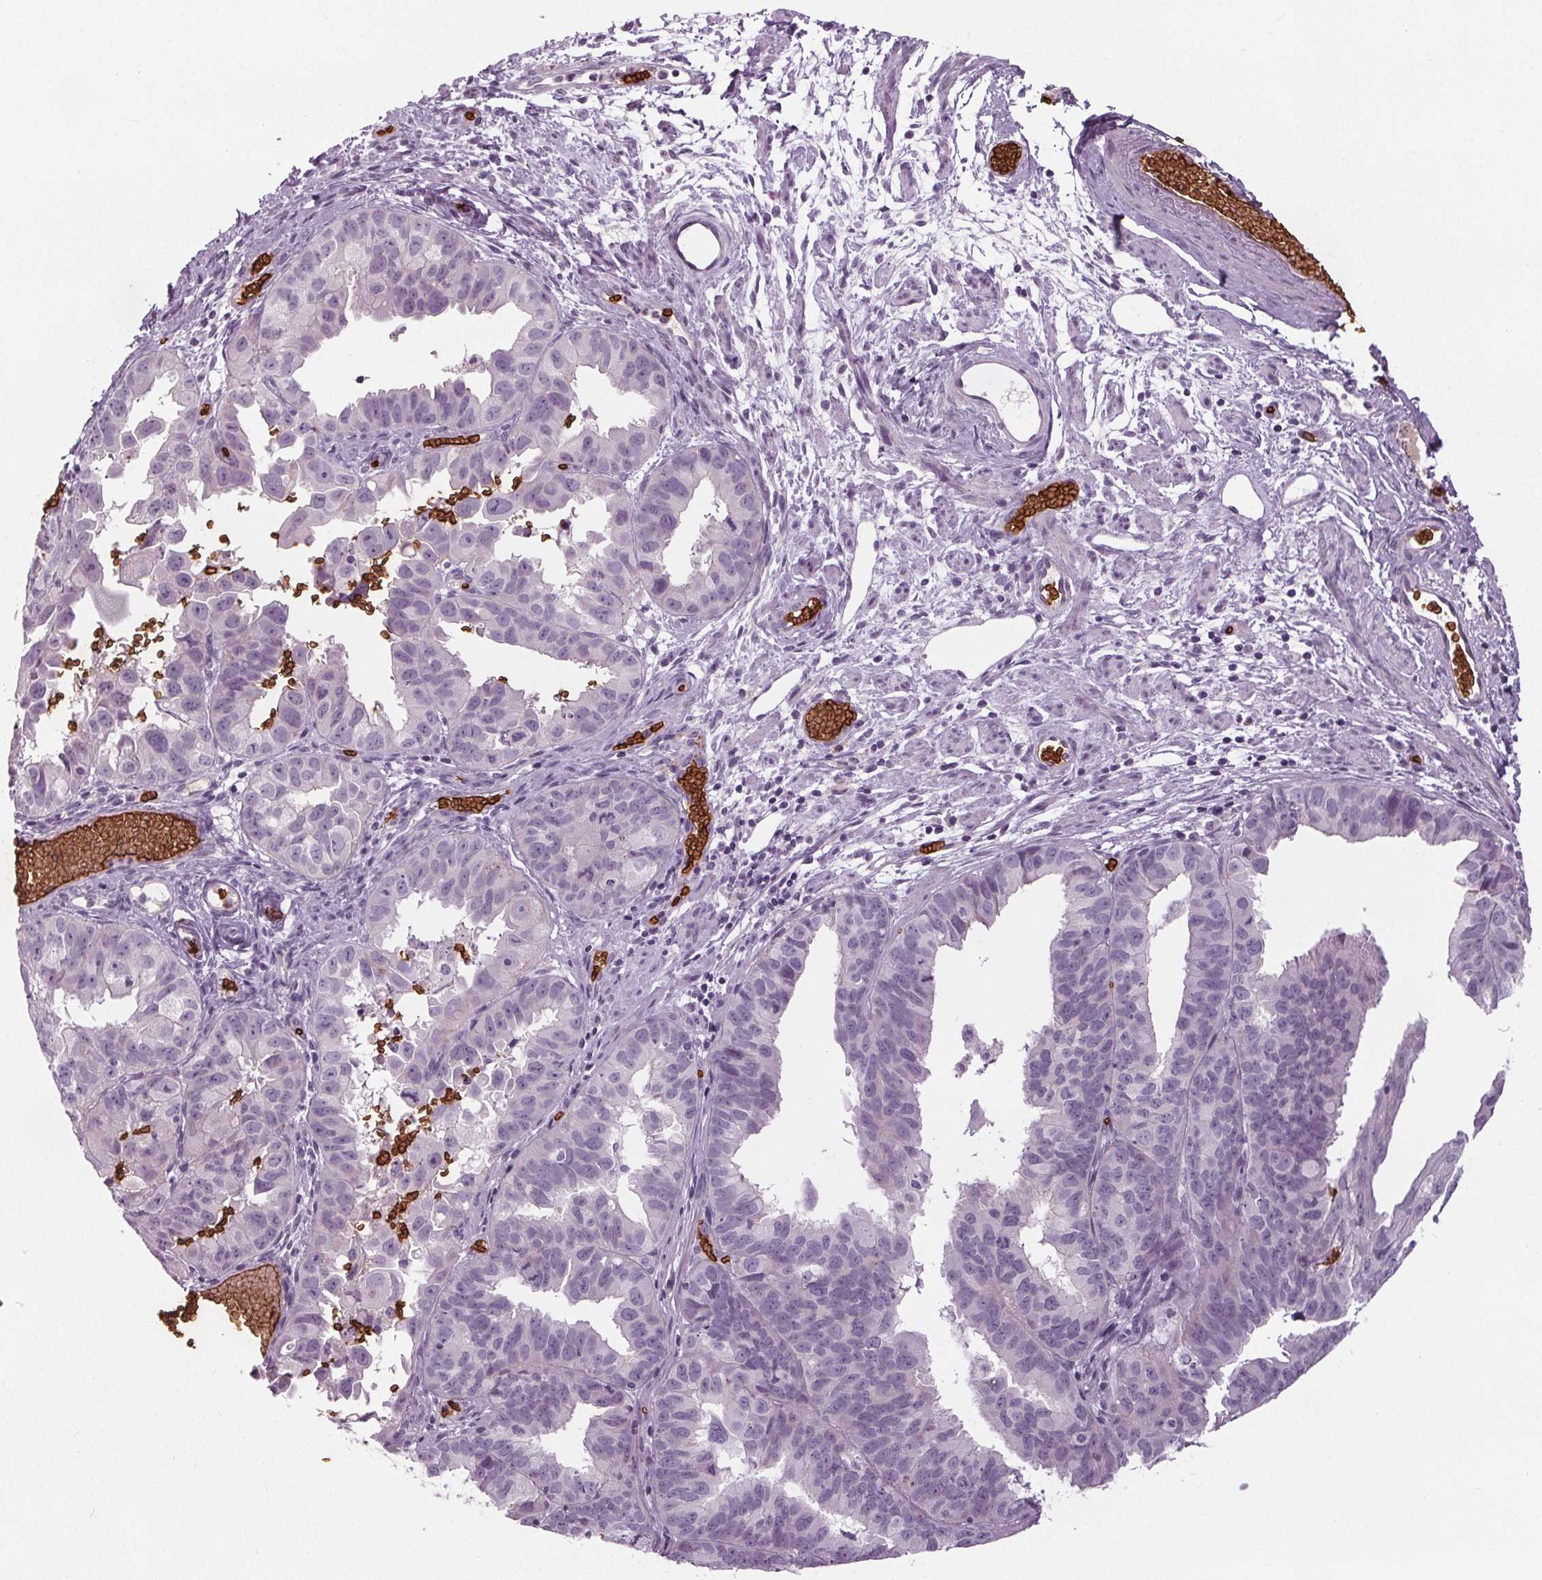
{"staining": {"intensity": "negative", "quantity": "none", "location": "none"}, "tissue": "ovarian cancer", "cell_type": "Tumor cells", "image_type": "cancer", "snomed": [{"axis": "morphology", "description": "Carcinoma, endometroid"}, {"axis": "topography", "description": "Ovary"}], "caption": "This is an immunohistochemistry (IHC) photomicrograph of human ovarian endometroid carcinoma. There is no staining in tumor cells.", "gene": "SLC4A1", "patient": {"sex": "female", "age": 85}}